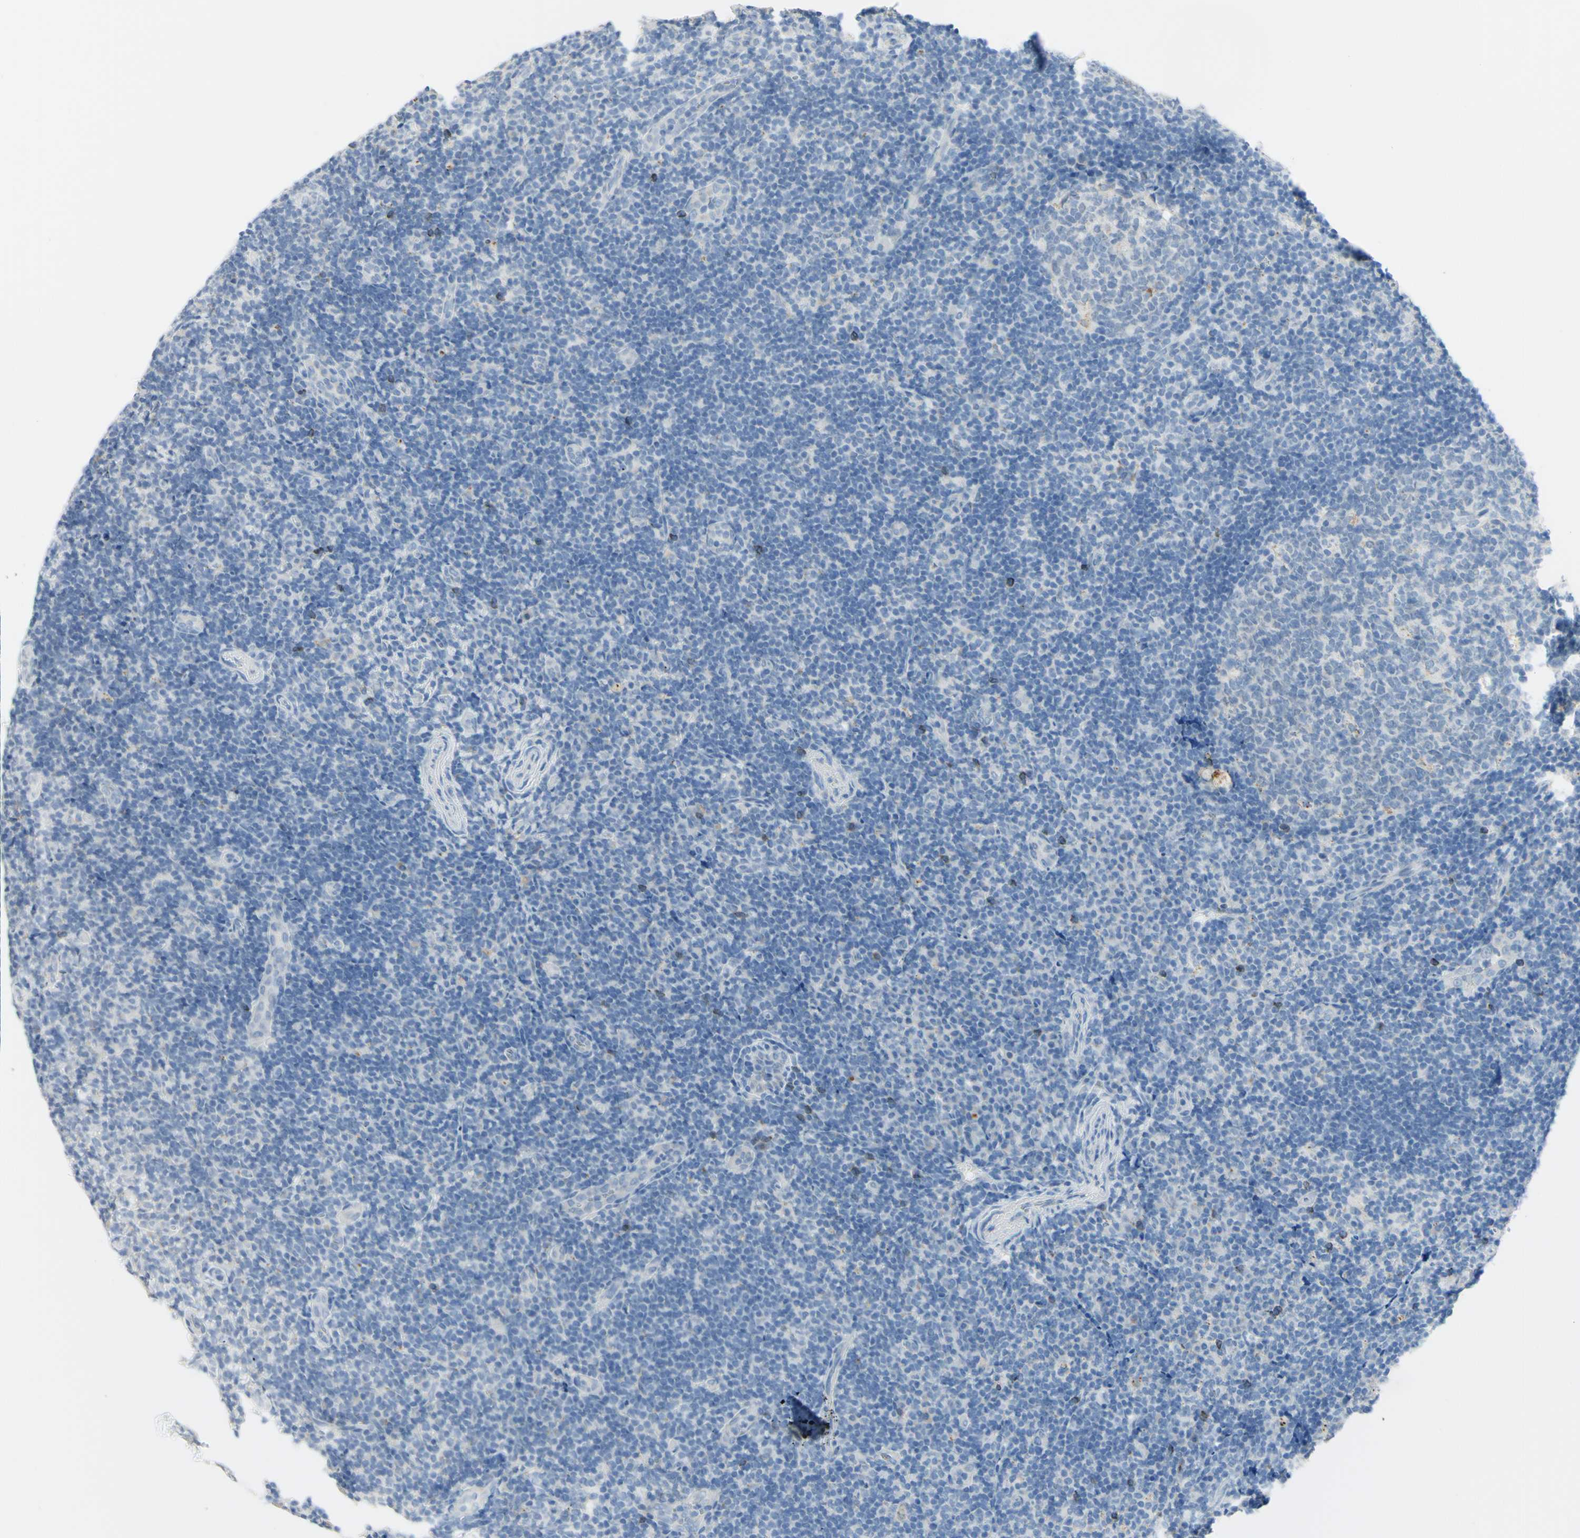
{"staining": {"intensity": "weak", "quantity": "<25%", "location": "cytoplasmic/membranous"}, "tissue": "tonsil", "cell_type": "Germinal center cells", "image_type": "normal", "snomed": [{"axis": "morphology", "description": "Normal tissue, NOS"}, {"axis": "topography", "description": "Tonsil"}], "caption": "Germinal center cells show no significant protein staining in benign tonsil.", "gene": "TSPAN1", "patient": {"sex": "female", "age": 40}}